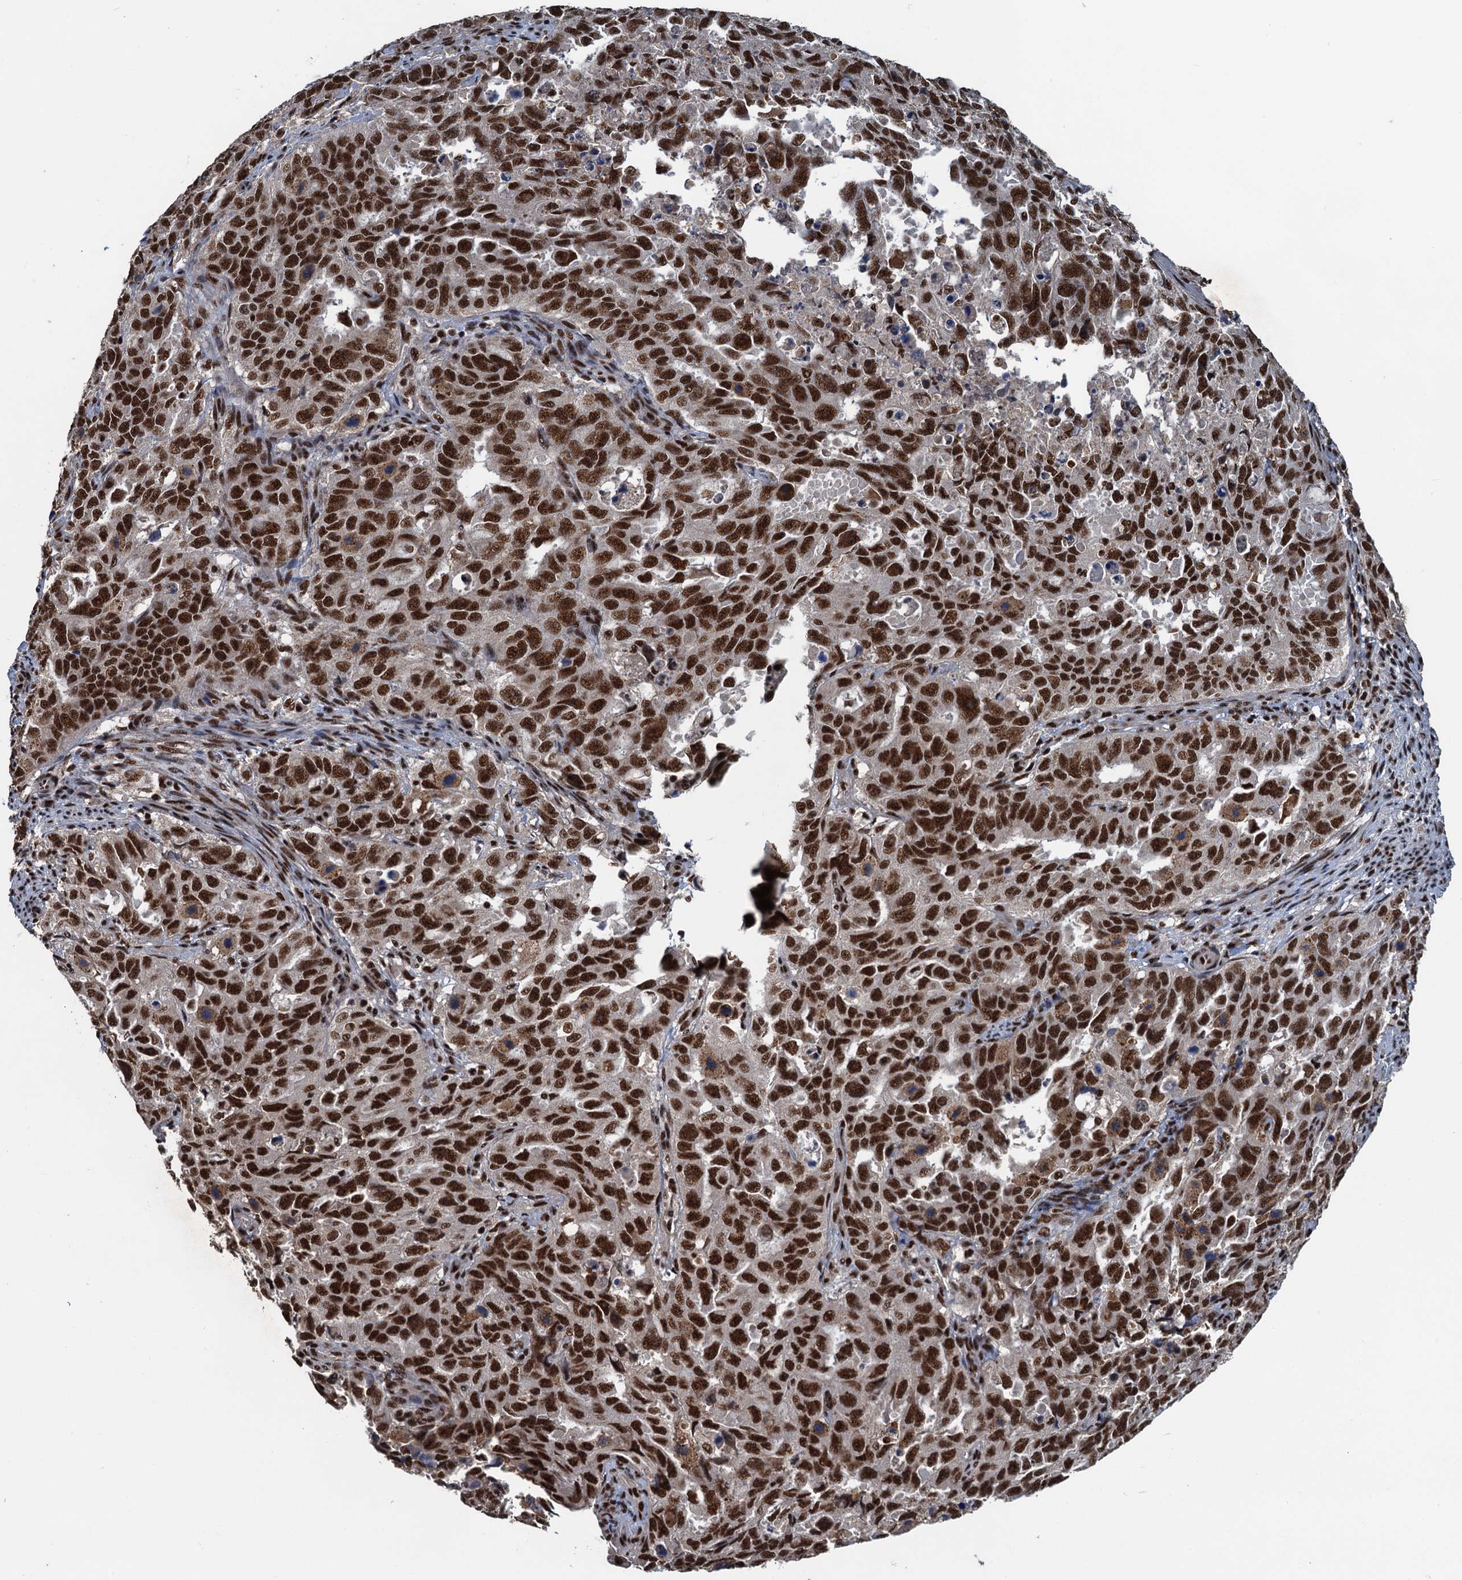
{"staining": {"intensity": "strong", "quantity": ">75%", "location": "nuclear"}, "tissue": "endometrial cancer", "cell_type": "Tumor cells", "image_type": "cancer", "snomed": [{"axis": "morphology", "description": "Adenocarcinoma, NOS"}, {"axis": "topography", "description": "Endometrium"}], "caption": "Tumor cells display high levels of strong nuclear positivity in about >75% of cells in human adenocarcinoma (endometrial).", "gene": "ZC3H18", "patient": {"sex": "female", "age": 65}}